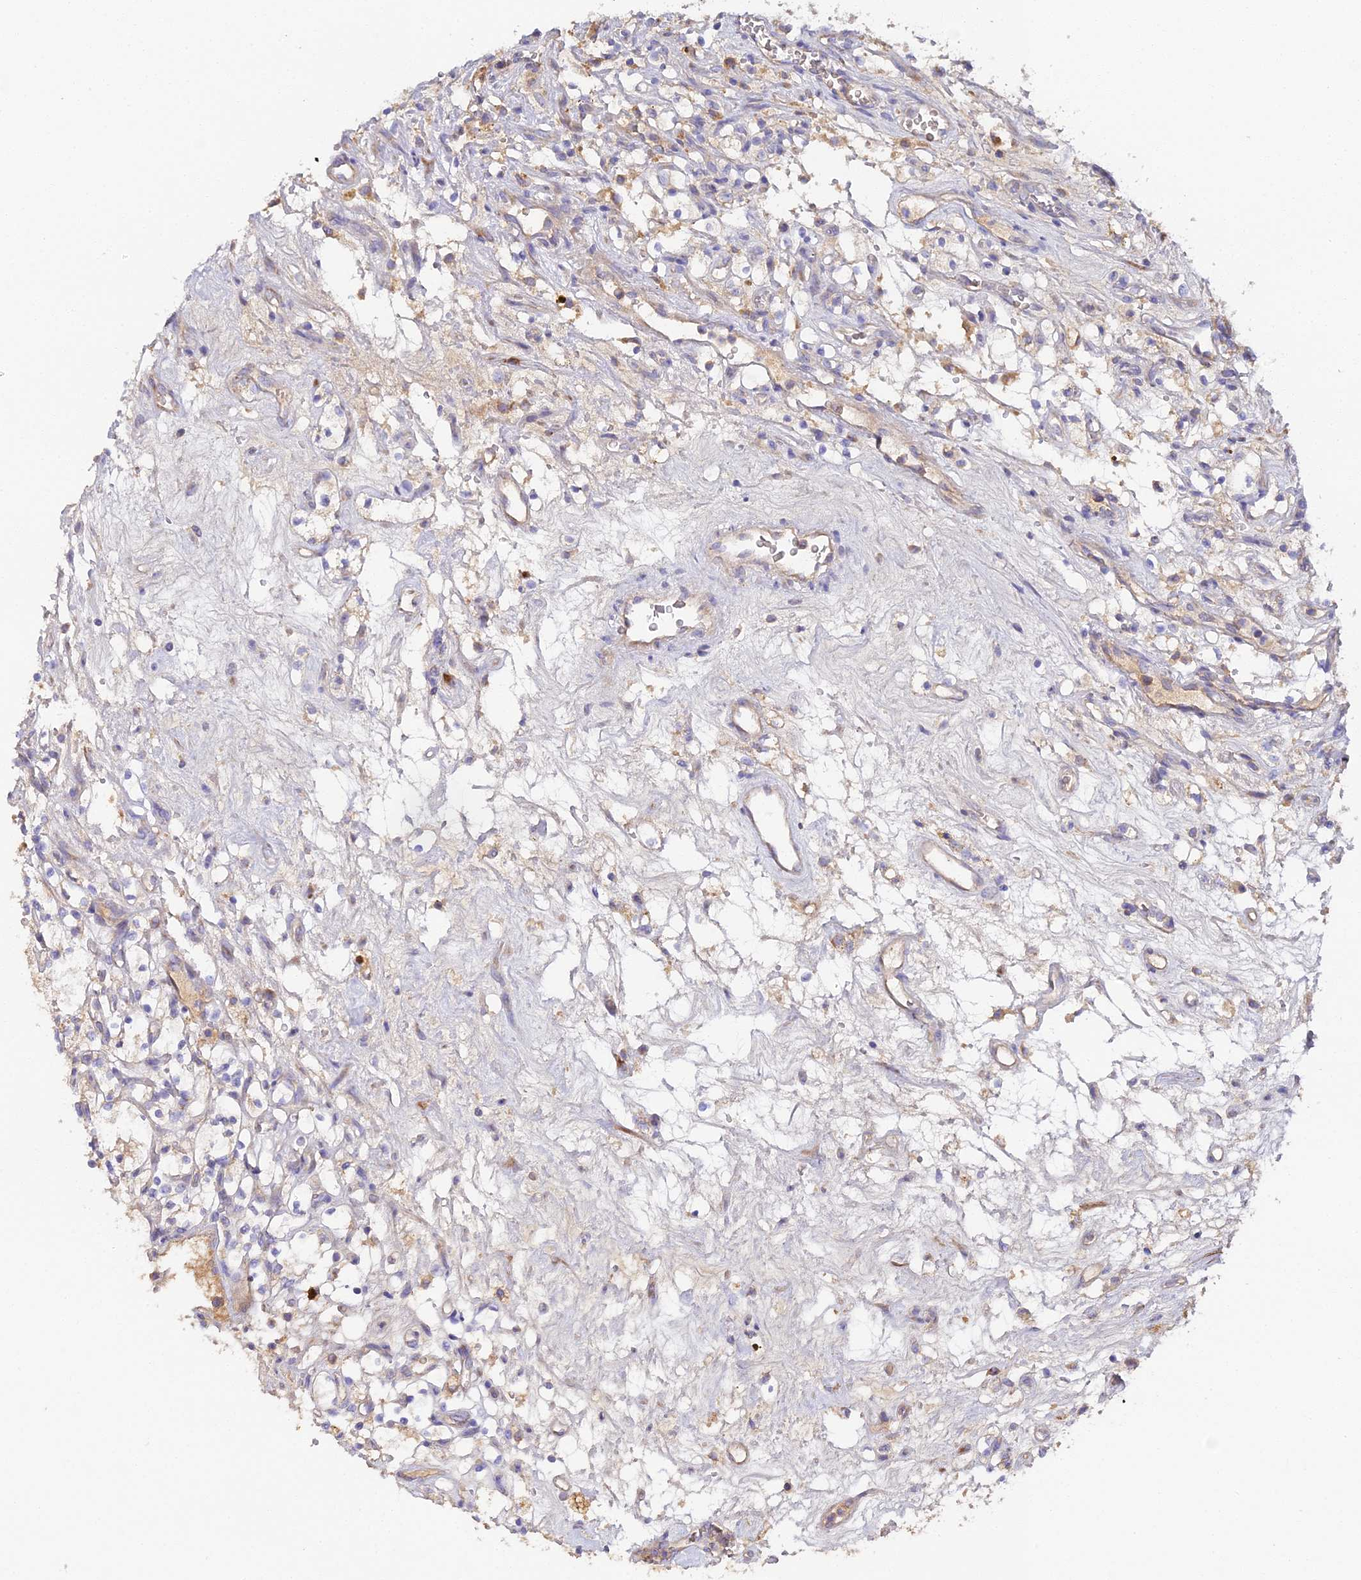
{"staining": {"intensity": "negative", "quantity": "none", "location": "none"}, "tissue": "renal cancer", "cell_type": "Tumor cells", "image_type": "cancer", "snomed": [{"axis": "morphology", "description": "Adenocarcinoma, NOS"}, {"axis": "topography", "description": "Kidney"}], "caption": "A high-resolution histopathology image shows immunohistochemistry staining of renal cancer, which displays no significant positivity in tumor cells.", "gene": "SCX", "patient": {"sex": "female", "age": 69}}